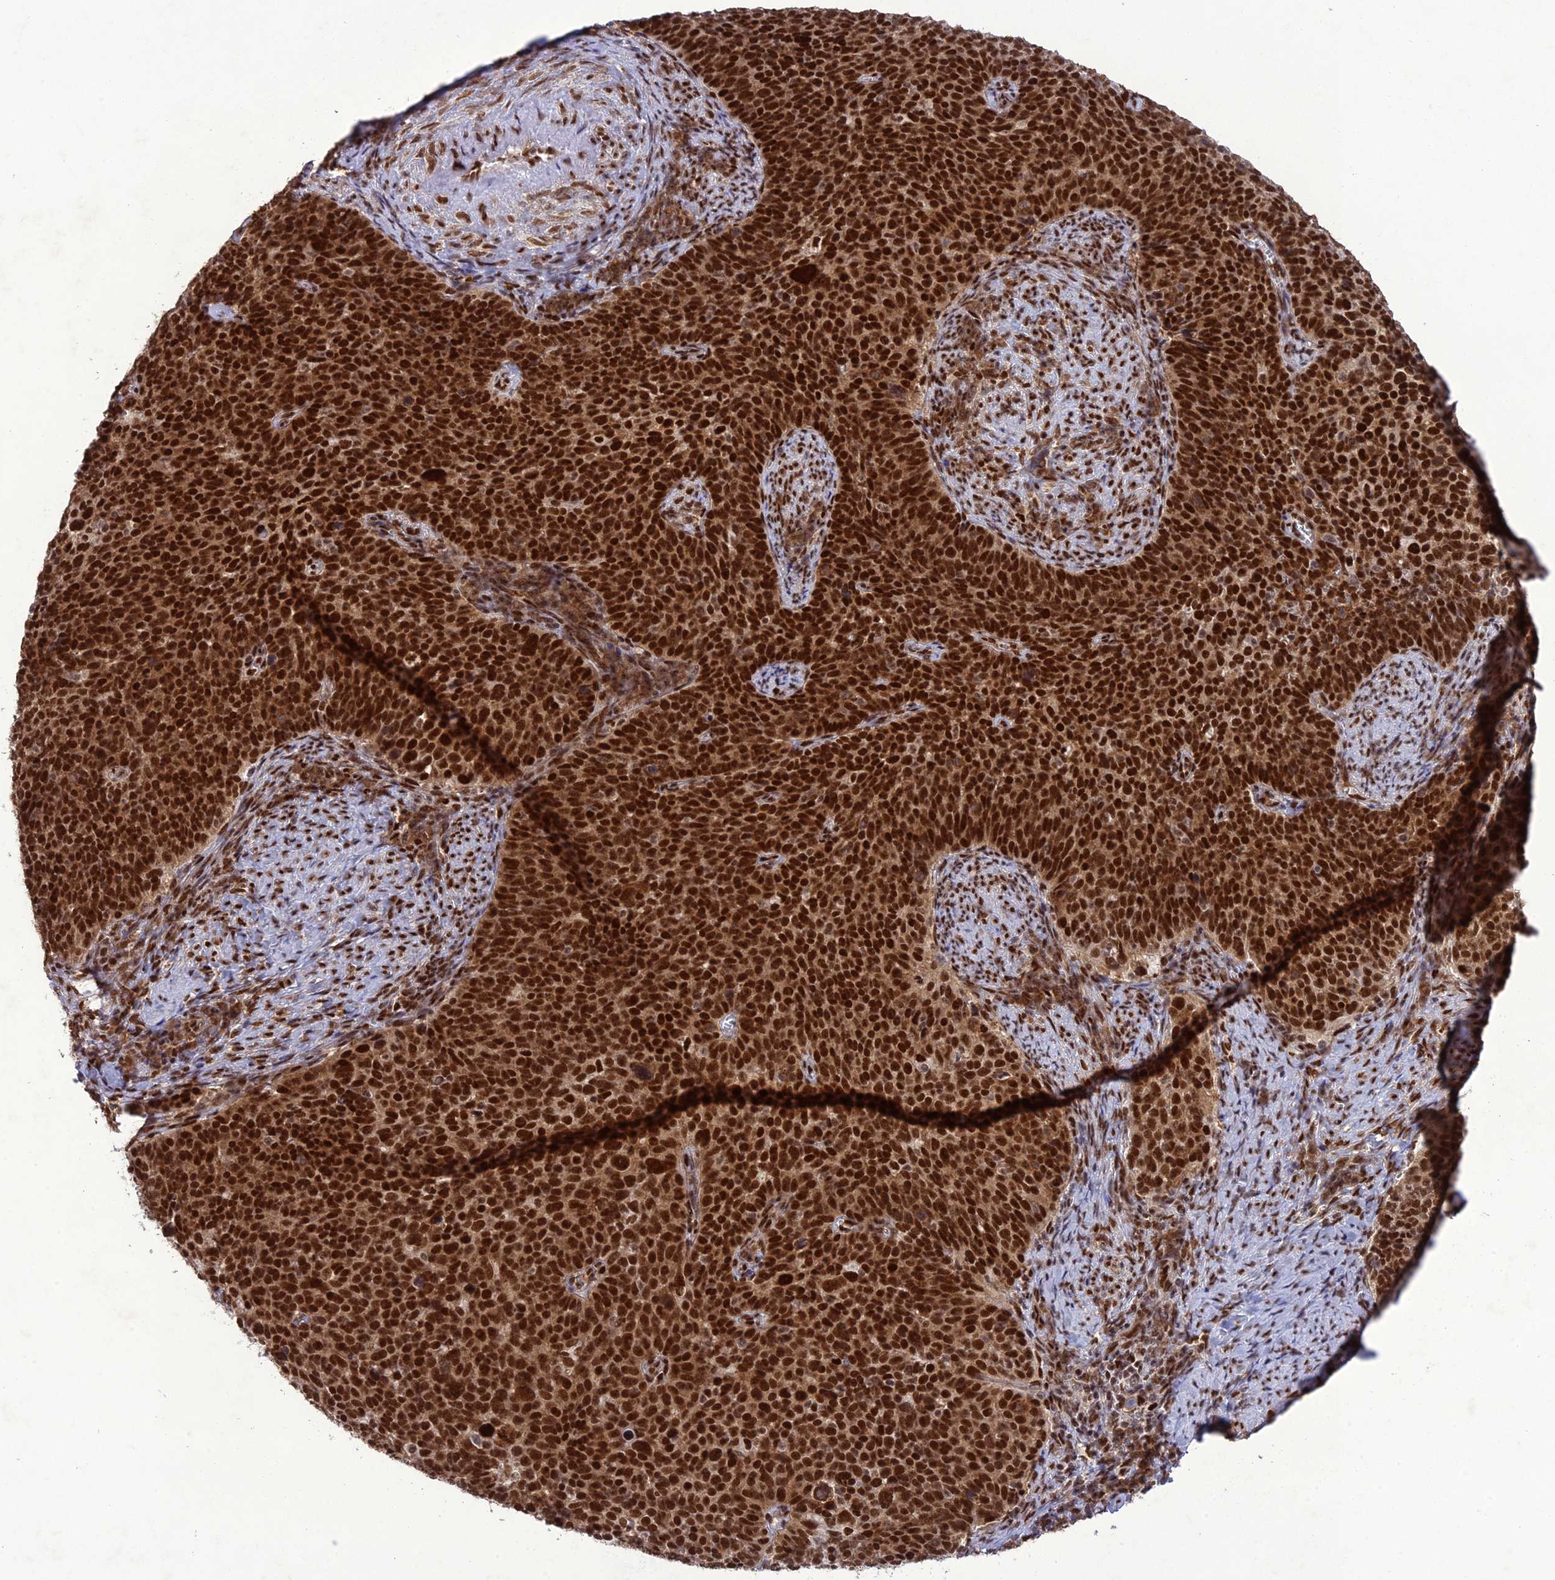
{"staining": {"intensity": "strong", "quantity": ">75%", "location": "nuclear"}, "tissue": "cervical cancer", "cell_type": "Tumor cells", "image_type": "cancer", "snomed": [{"axis": "morphology", "description": "Normal tissue, NOS"}, {"axis": "morphology", "description": "Squamous cell carcinoma, NOS"}, {"axis": "topography", "description": "Cervix"}], "caption": "Squamous cell carcinoma (cervical) tissue exhibits strong nuclear positivity in about >75% of tumor cells", "gene": "DDX1", "patient": {"sex": "female", "age": 39}}